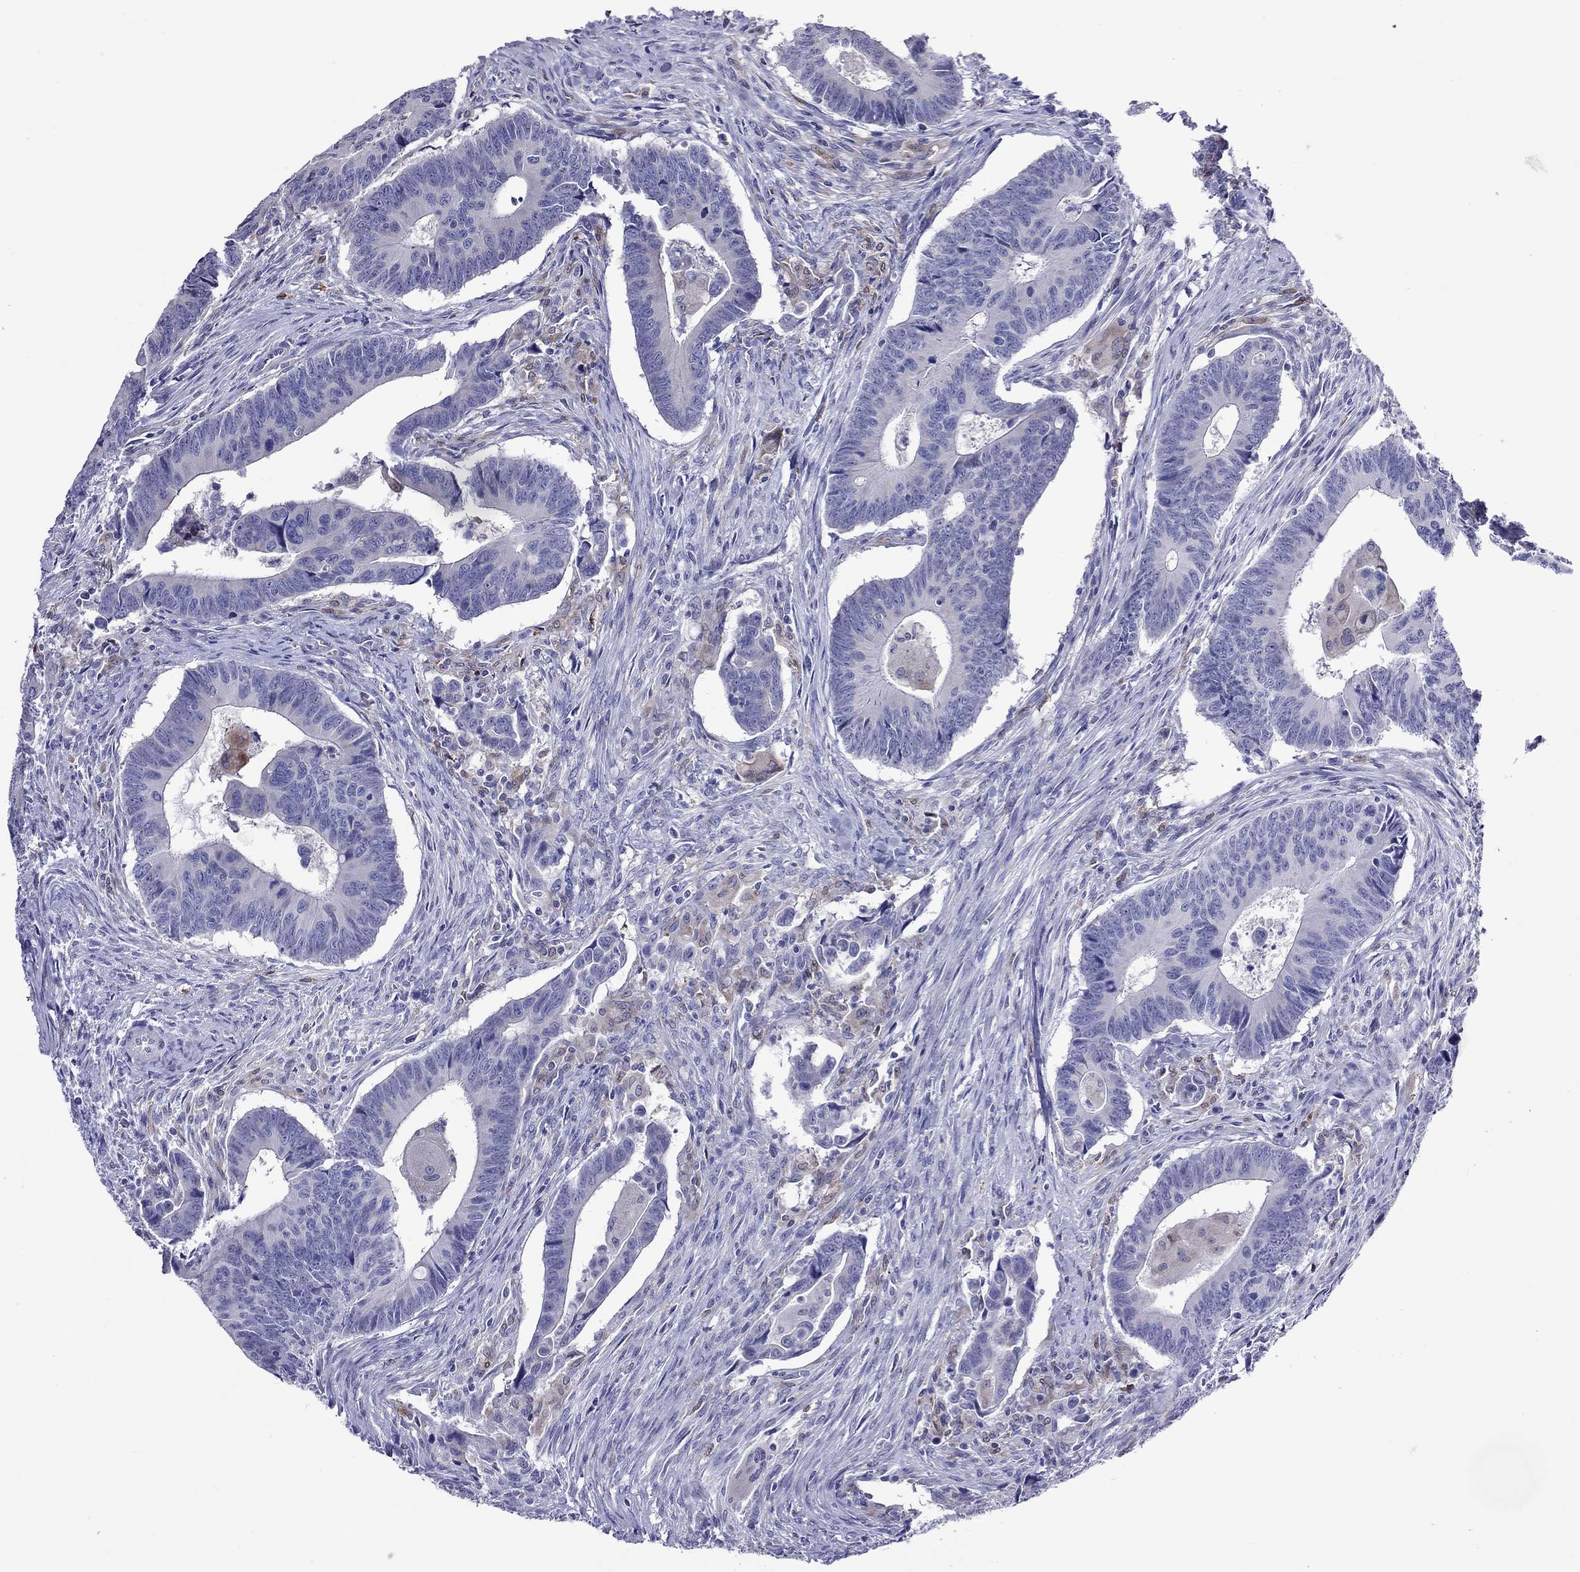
{"staining": {"intensity": "negative", "quantity": "none", "location": "none"}, "tissue": "colorectal cancer", "cell_type": "Tumor cells", "image_type": "cancer", "snomed": [{"axis": "morphology", "description": "Adenocarcinoma, NOS"}, {"axis": "topography", "description": "Rectum"}], "caption": "High magnification brightfield microscopy of colorectal cancer stained with DAB (3,3'-diaminobenzidine) (brown) and counterstained with hematoxylin (blue): tumor cells show no significant staining. (Brightfield microscopy of DAB (3,3'-diaminobenzidine) immunohistochemistry (IHC) at high magnification).", "gene": "ADORA2A", "patient": {"sex": "male", "age": 67}}